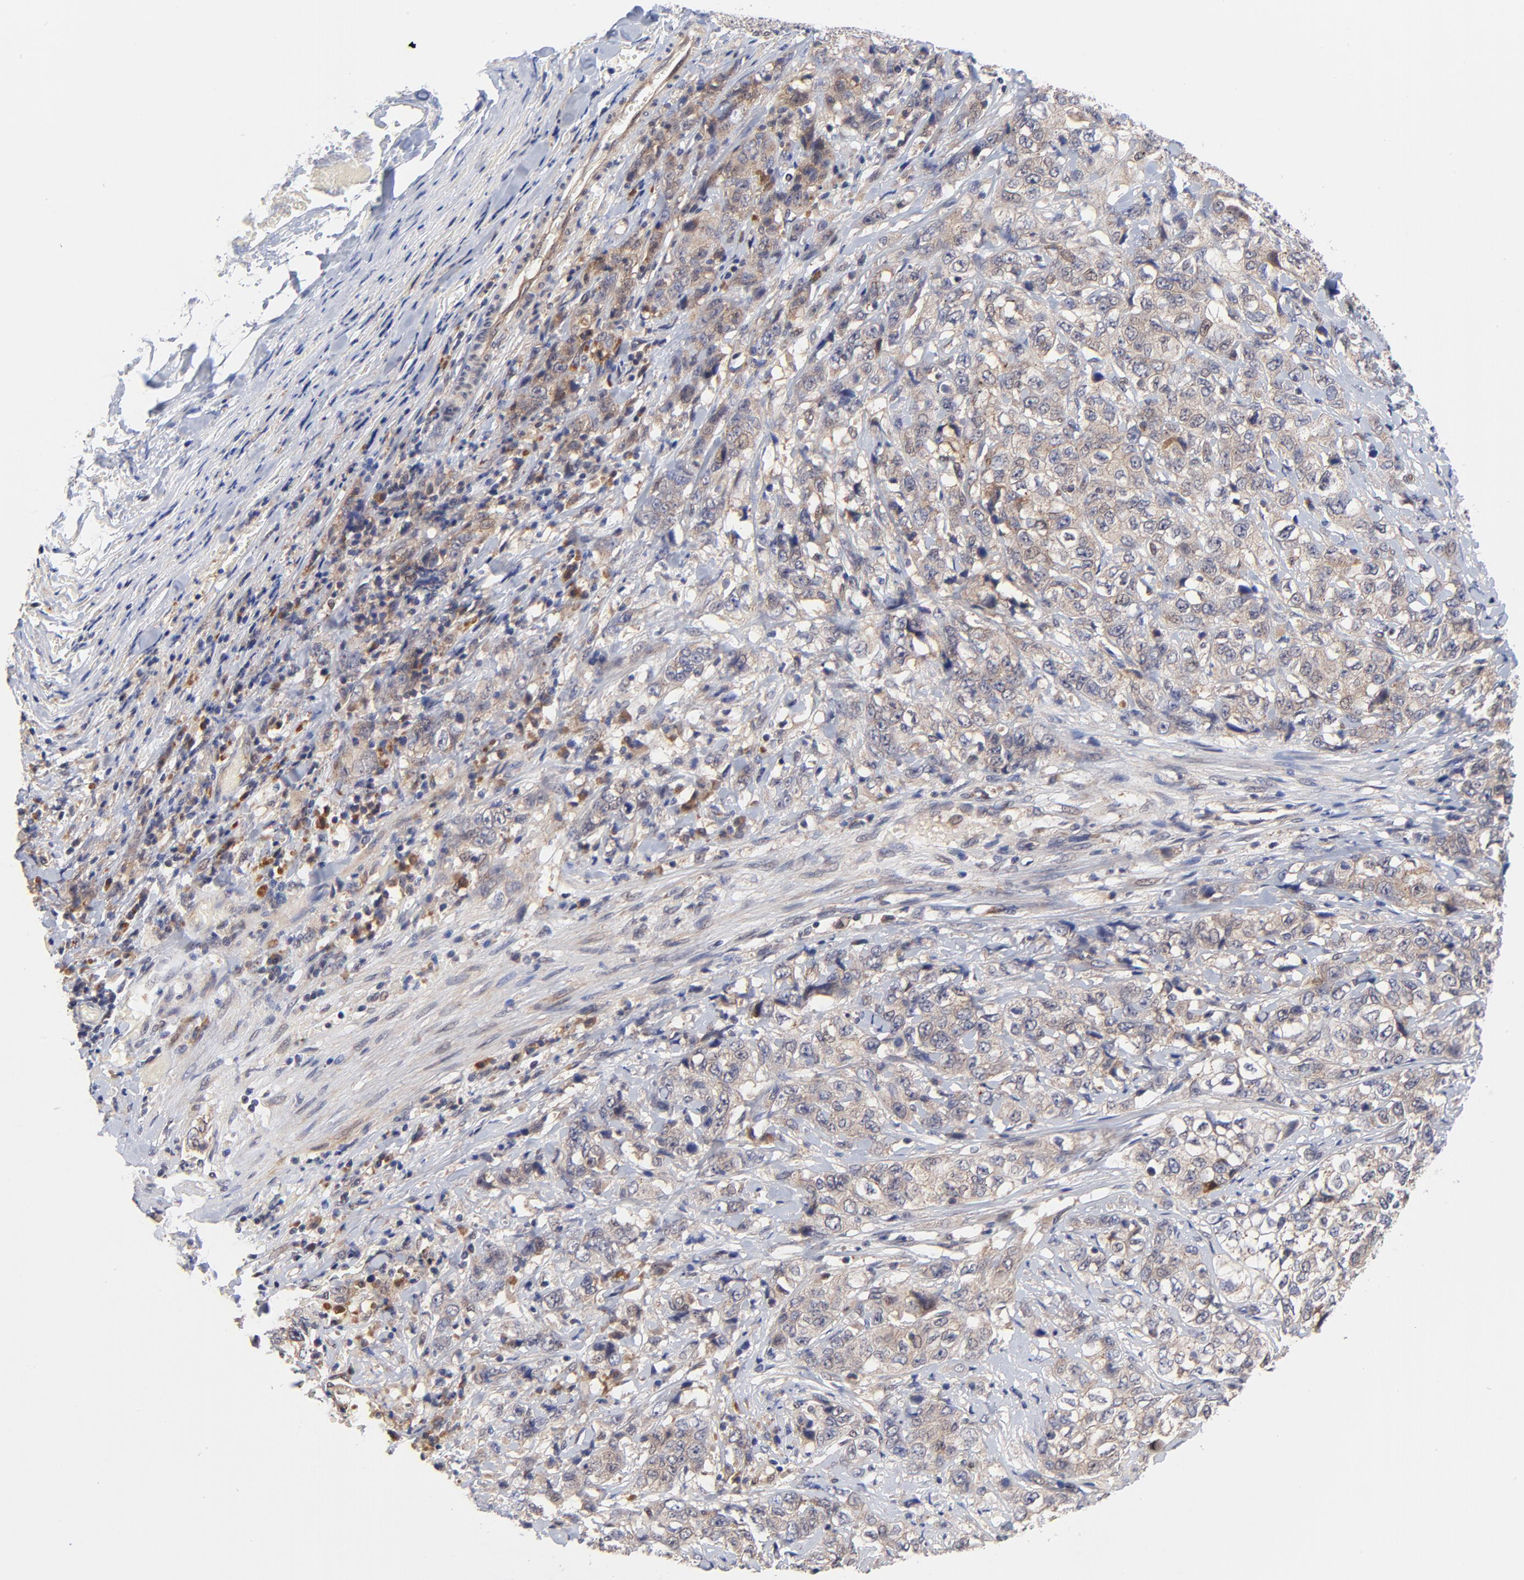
{"staining": {"intensity": "moderate", "quantity": ">75%", "location": "cytoplasmic/membranous"}, "tissue": "stomach cancer", "cell_type": "Tumor cells", "image_type": "cancer", "snomed": [{"axis": "morphology", "description": "Adenocarcinoma, NOS"}, {"axis": "topography", "description": "Stomach"}], "caption": "Stomach cancer (adenocarcinoma) stained with immunohistochemistry displays moderate cytoplasmic/membranous staining in approximately >75% of tumor cells.", "gene": "TXNL1", "patient": {"sex": "male", "age": 48}}